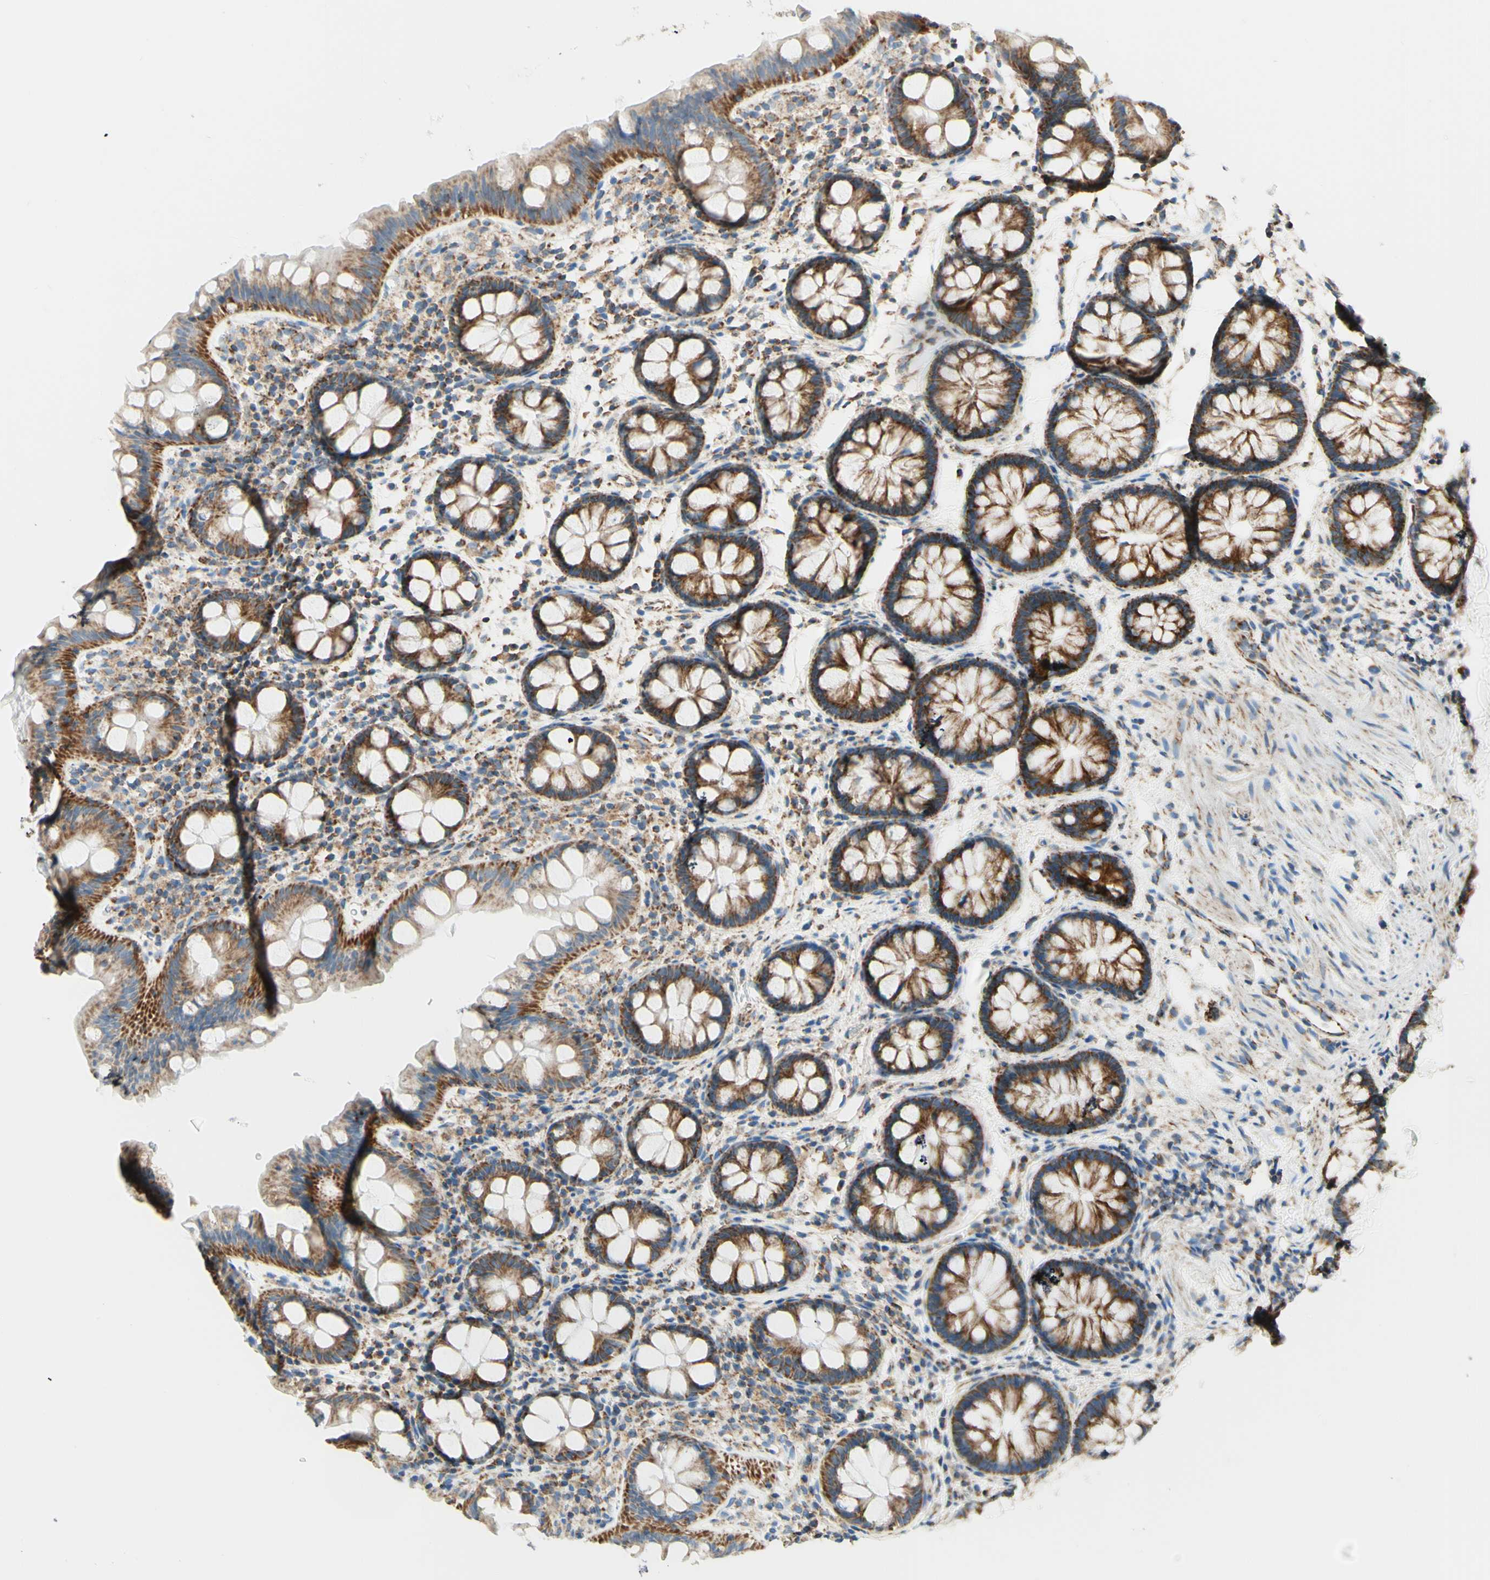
{"staining": {"intensity": "moderate", "quantity": ">75%", "location": "cytoplasmic/membranous"}, "tissue": "colon", "cell_type": "Endothelial cells", "image_type": "normal", "snomed": [{"axis": "morphology", "description": "Normal tissue, NOS"}, {"axis": "topography", "description": "Colon"}], "caption": "A brown stain labels moderate cytoplasmic/membranous positivity of a protein in endothelial cells of normal human colon. The staining is performed using DAB (3,3'-diaminobenzidine) brown chromogen to label protein expression. The nuclei are counter-stained blue using hematoxylin.", "gene": "ARMC10", "patient": {"sex": "female", "age": 80}}